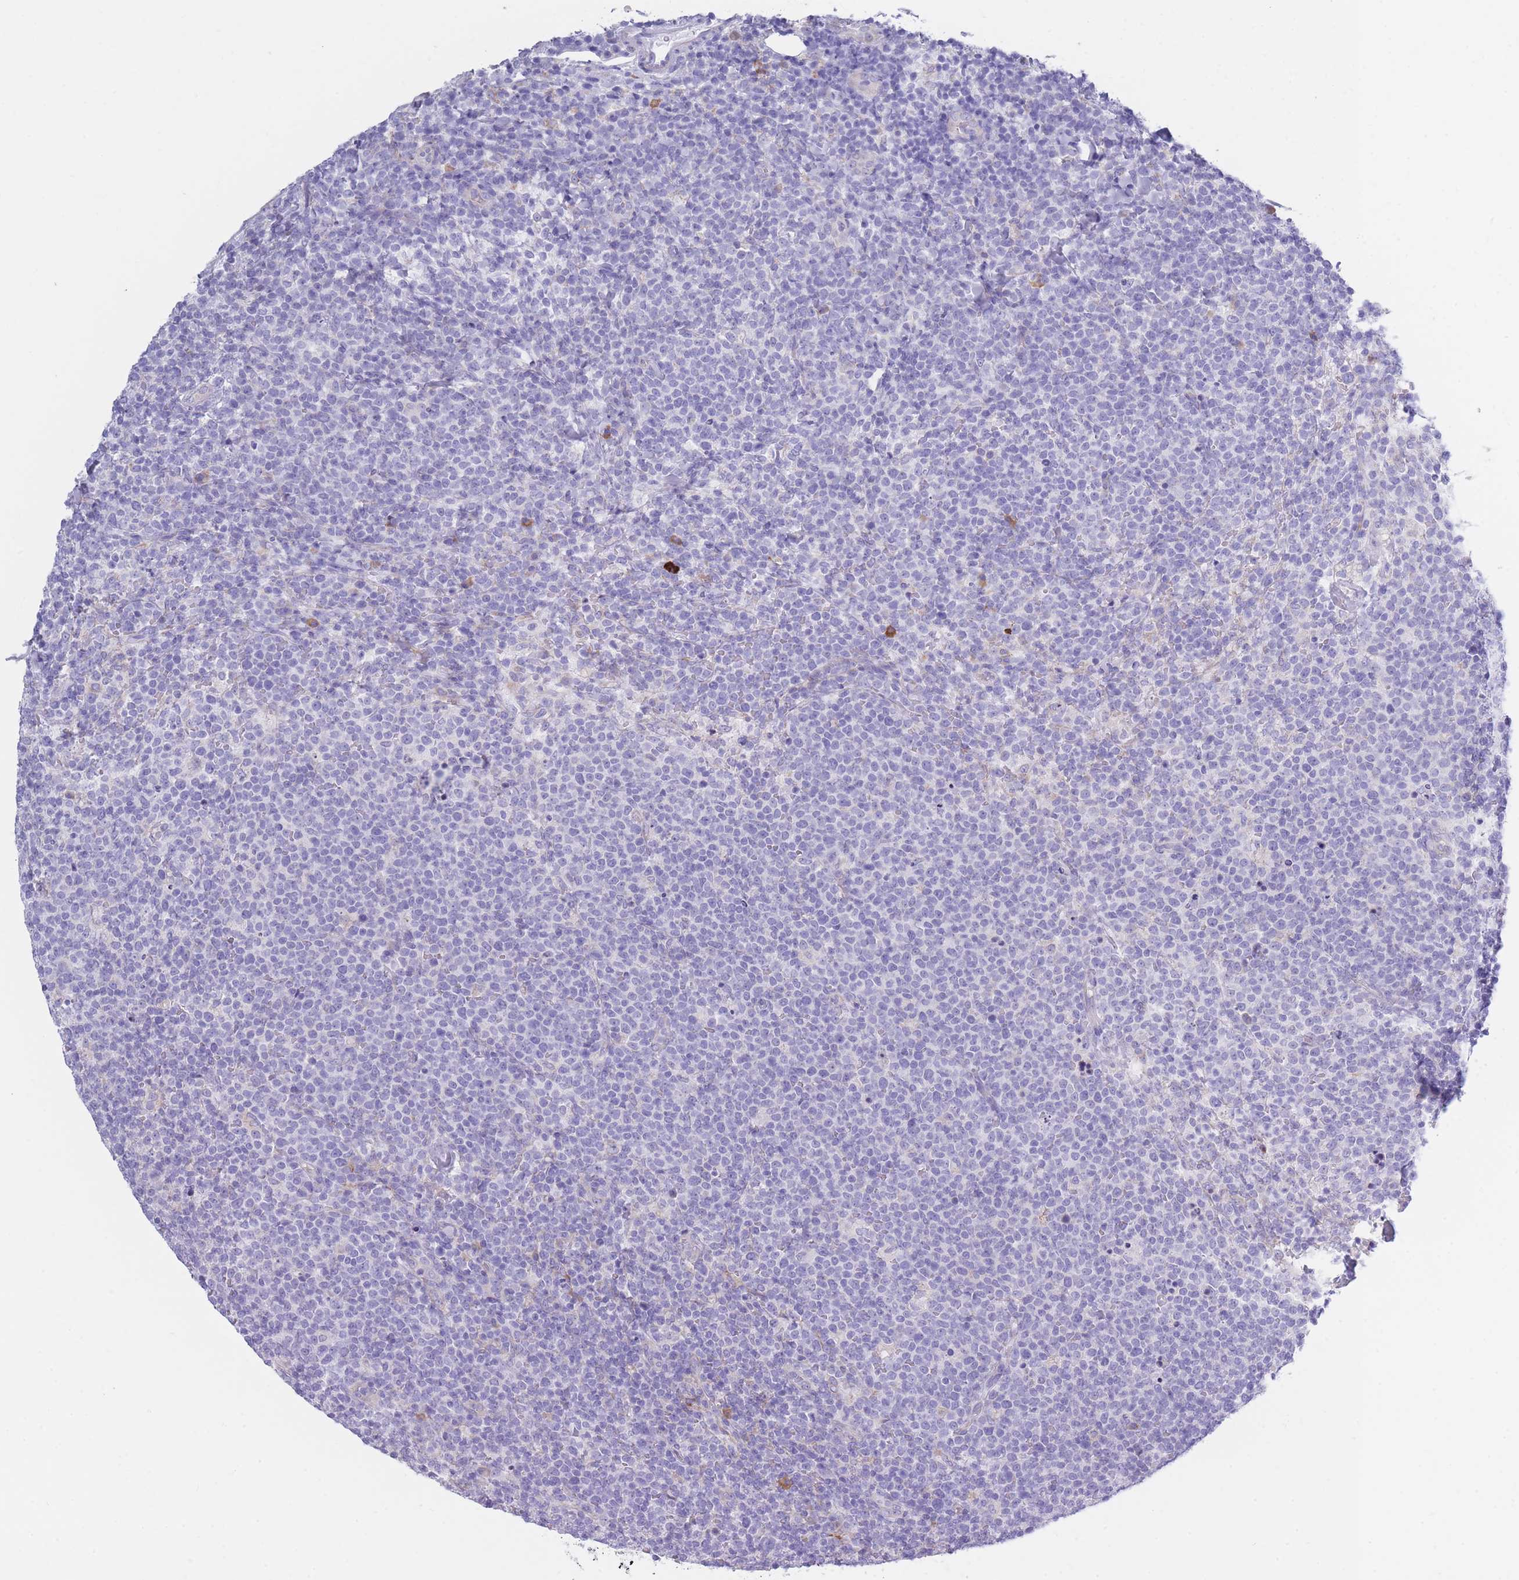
{"staining": {"intensity": "negative", "quantity": "none", "location": "none"}, "tissue": "lymphoma", "cell_type": "Tumor cells", "image_type": "cancer", "snomed": [{"axis": "morphology", "description": "Malignant lymphoma, non-Hodgkin's type, High grade"}, {"axis": "topography", "description": "Lymph node"}], "caption": "Tumor cells are negative for brown protein staining in high-grade malignant lymphoma, non-Hodgkin's type.", "gene": "XKR8", "patient": {"sex": "male", "age": 61}}